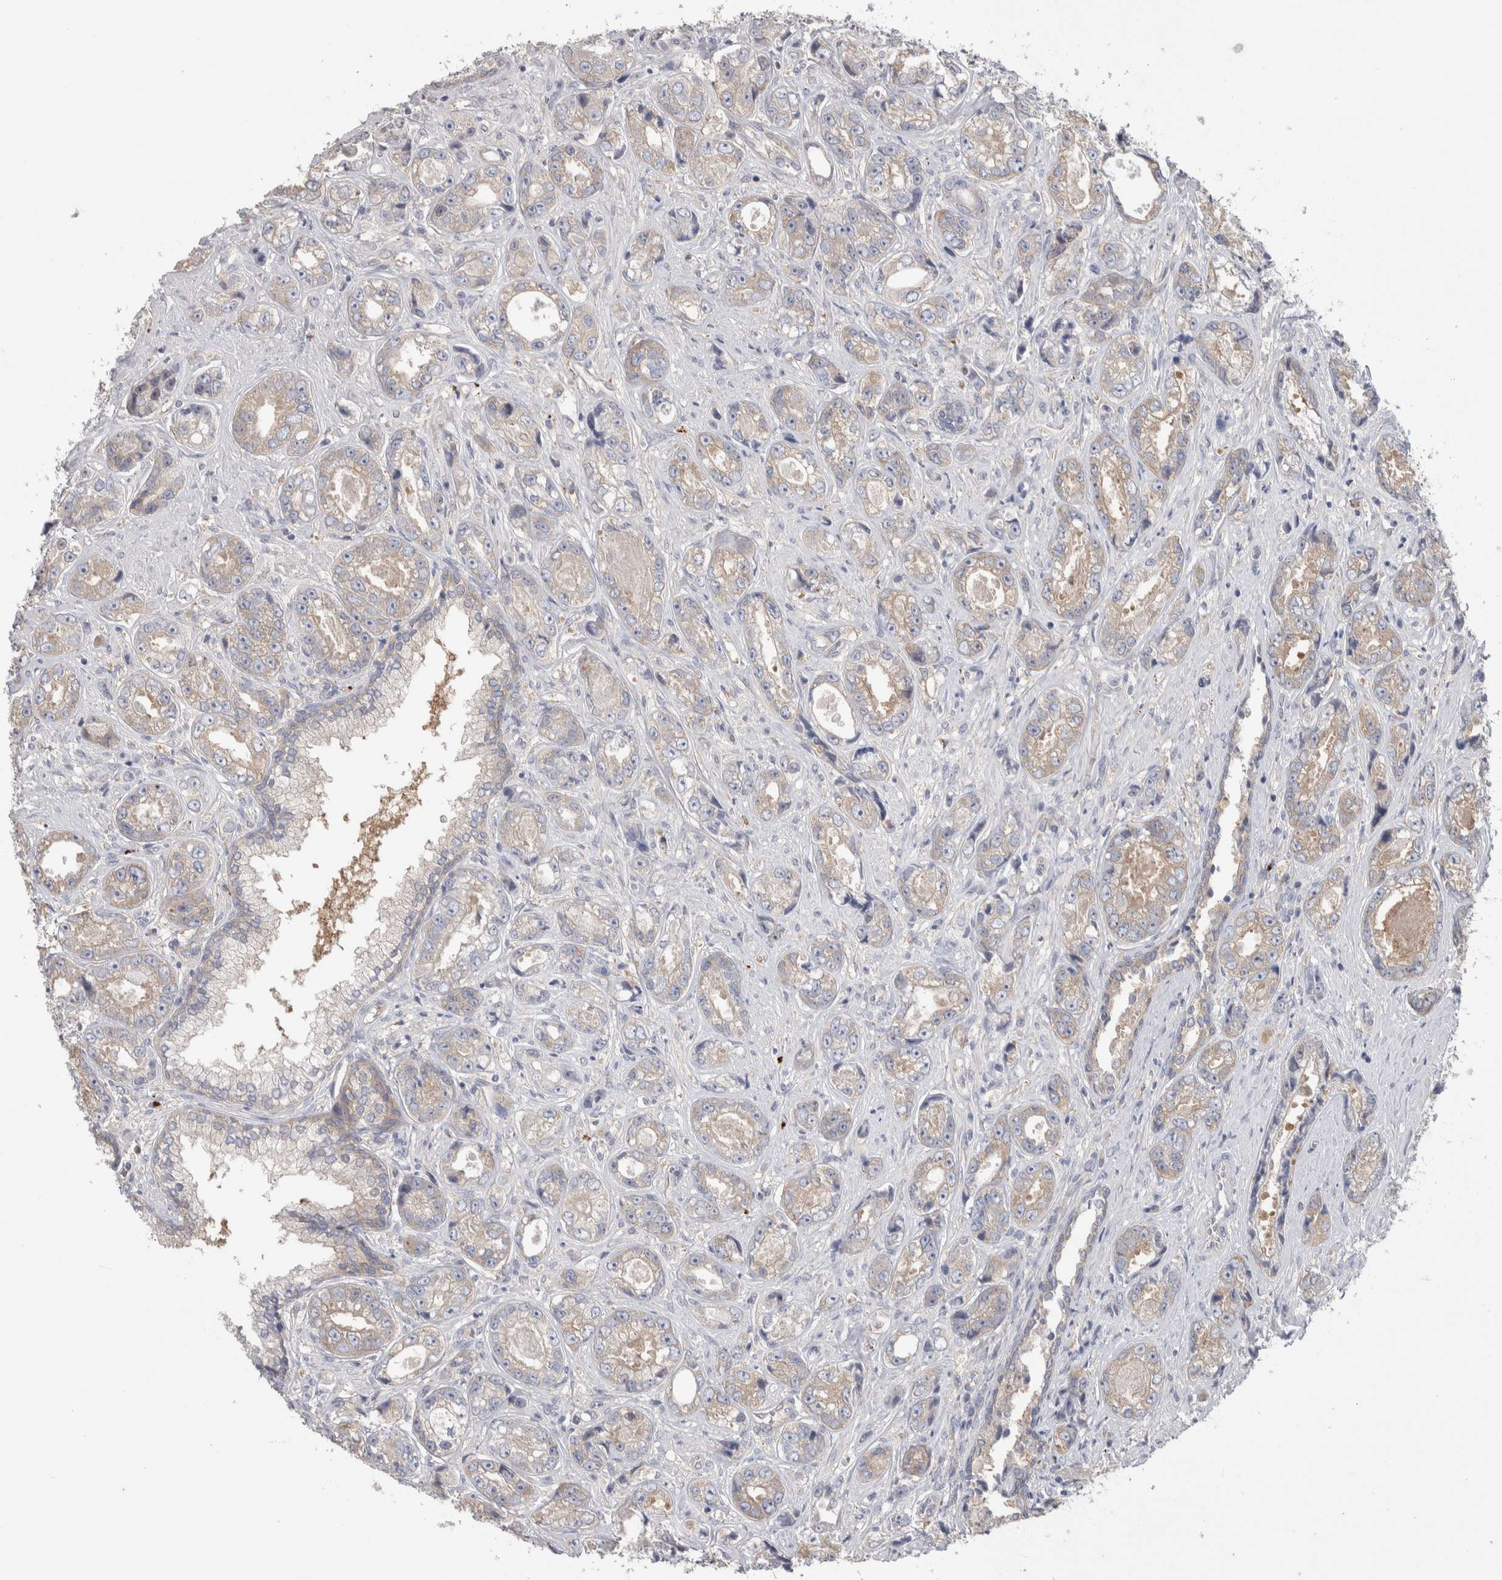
{"staining": {"intensity": "weak", "quantity": "<25%", "location": "cytoplasmic/membranous"}, "tissue": "prostate cancer", "cell_type": "Tumor cells", "image_type": "cancer", "snomed": [{"axis": "morphology", "description": "Adenocarcinoma, High grade"}, {"axis": "topography", "description": "Prostate"}], "caption": "Micrograph shows no significant protein positivity in tumor cells of high-grade adenocarcinoma (prostate).", "gene": "GPHN", "patient": {"sex": "male", "age": 61}}